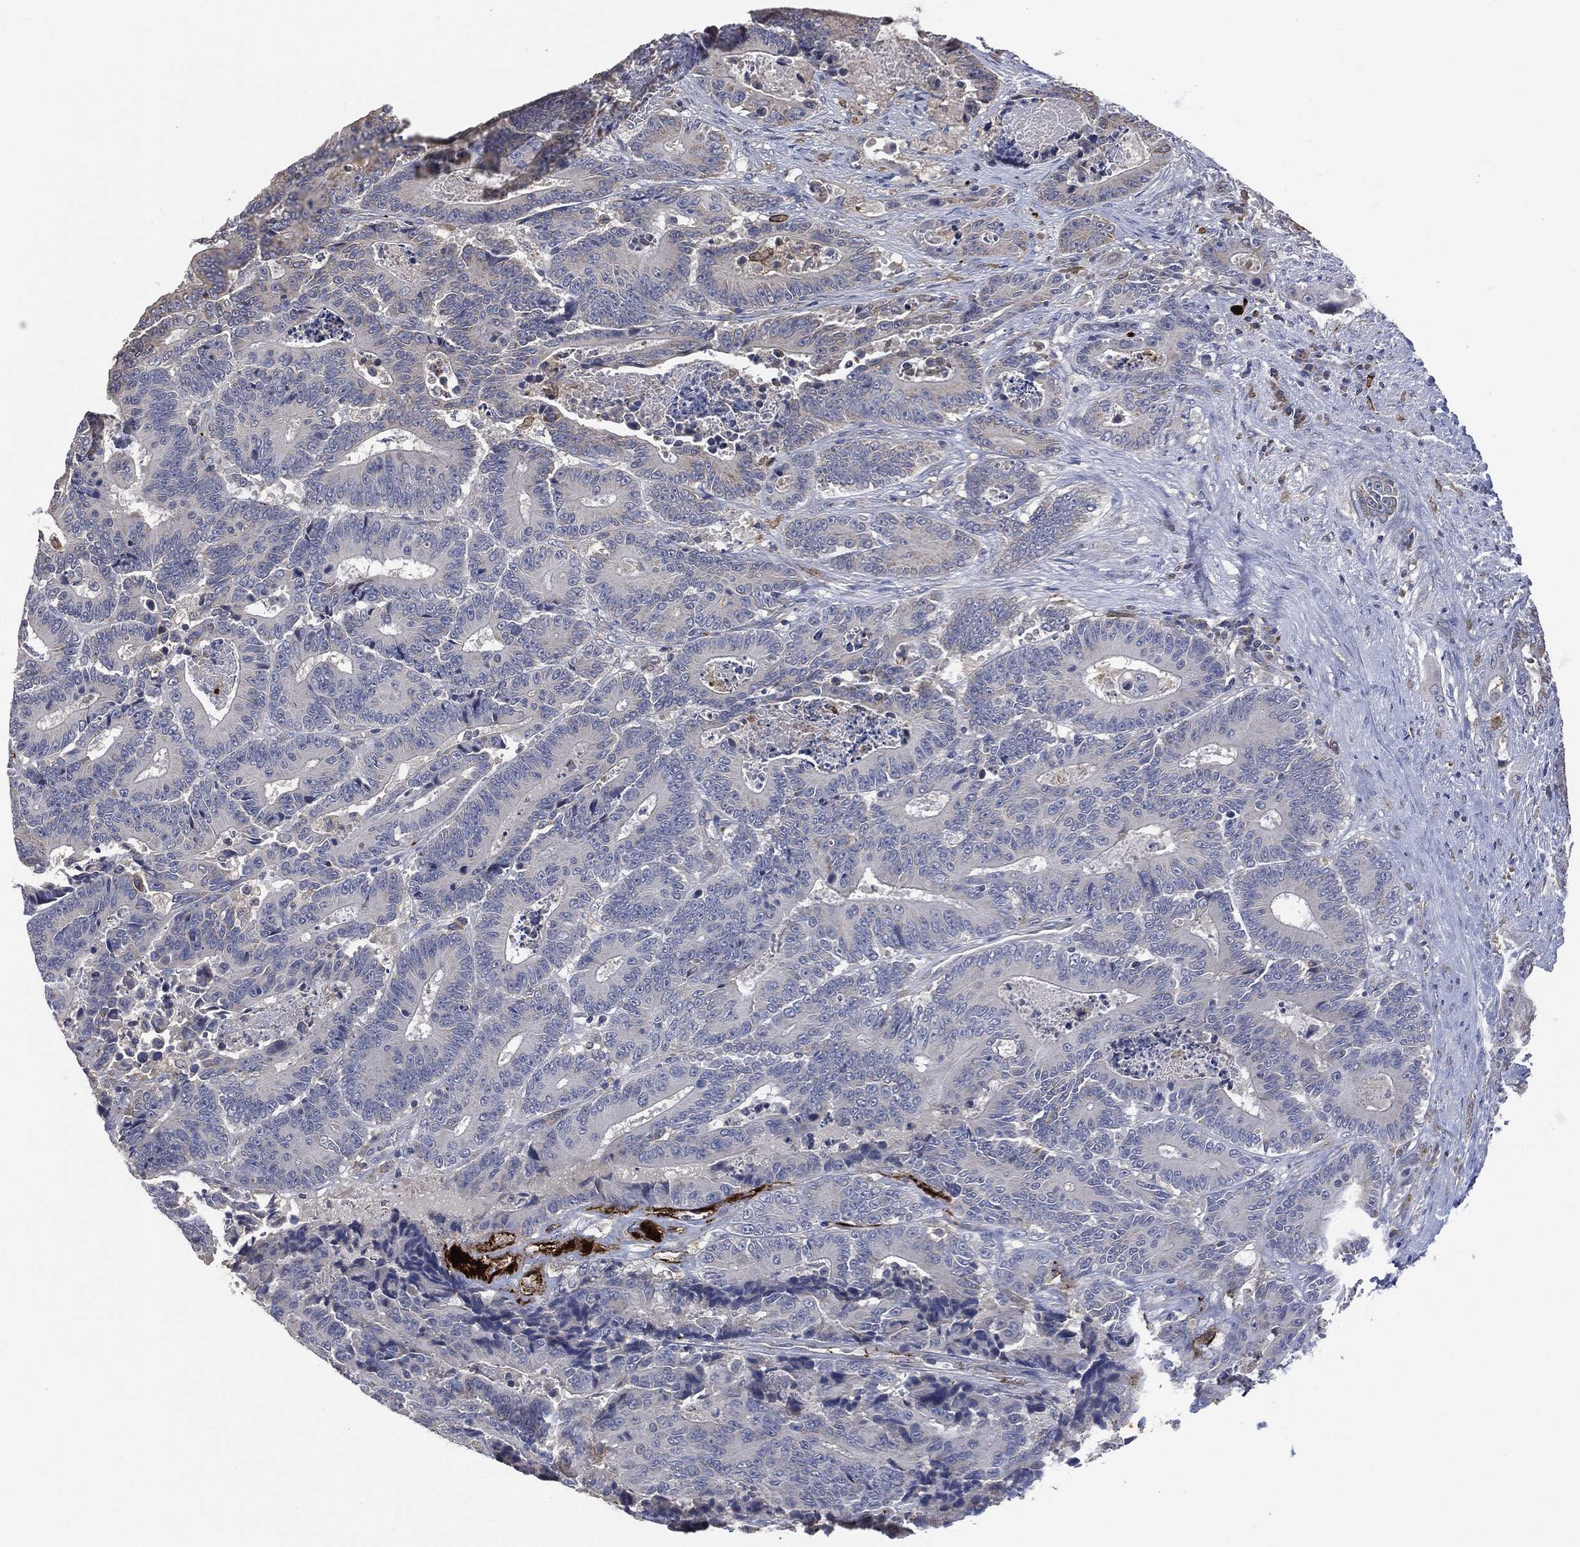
{"staining": {"intensity": "negative", "quantity": "none", "location": "none"}, "tissue": "colorectal cancer", "cell_type": "Tumor cells", "image_type": "cancer", "snomed": [{"axis": "morphology", "description": "Adenocarcinoma, NOS"}, {"axis": "topography", "description": "Colon"}], "caption": "DAB immunohistochemical staining of colorectal cancer demonstrates no significant positivity in tumor cells.", "gene": "CD33", "patient": {"sex": "male", "age": 83}}